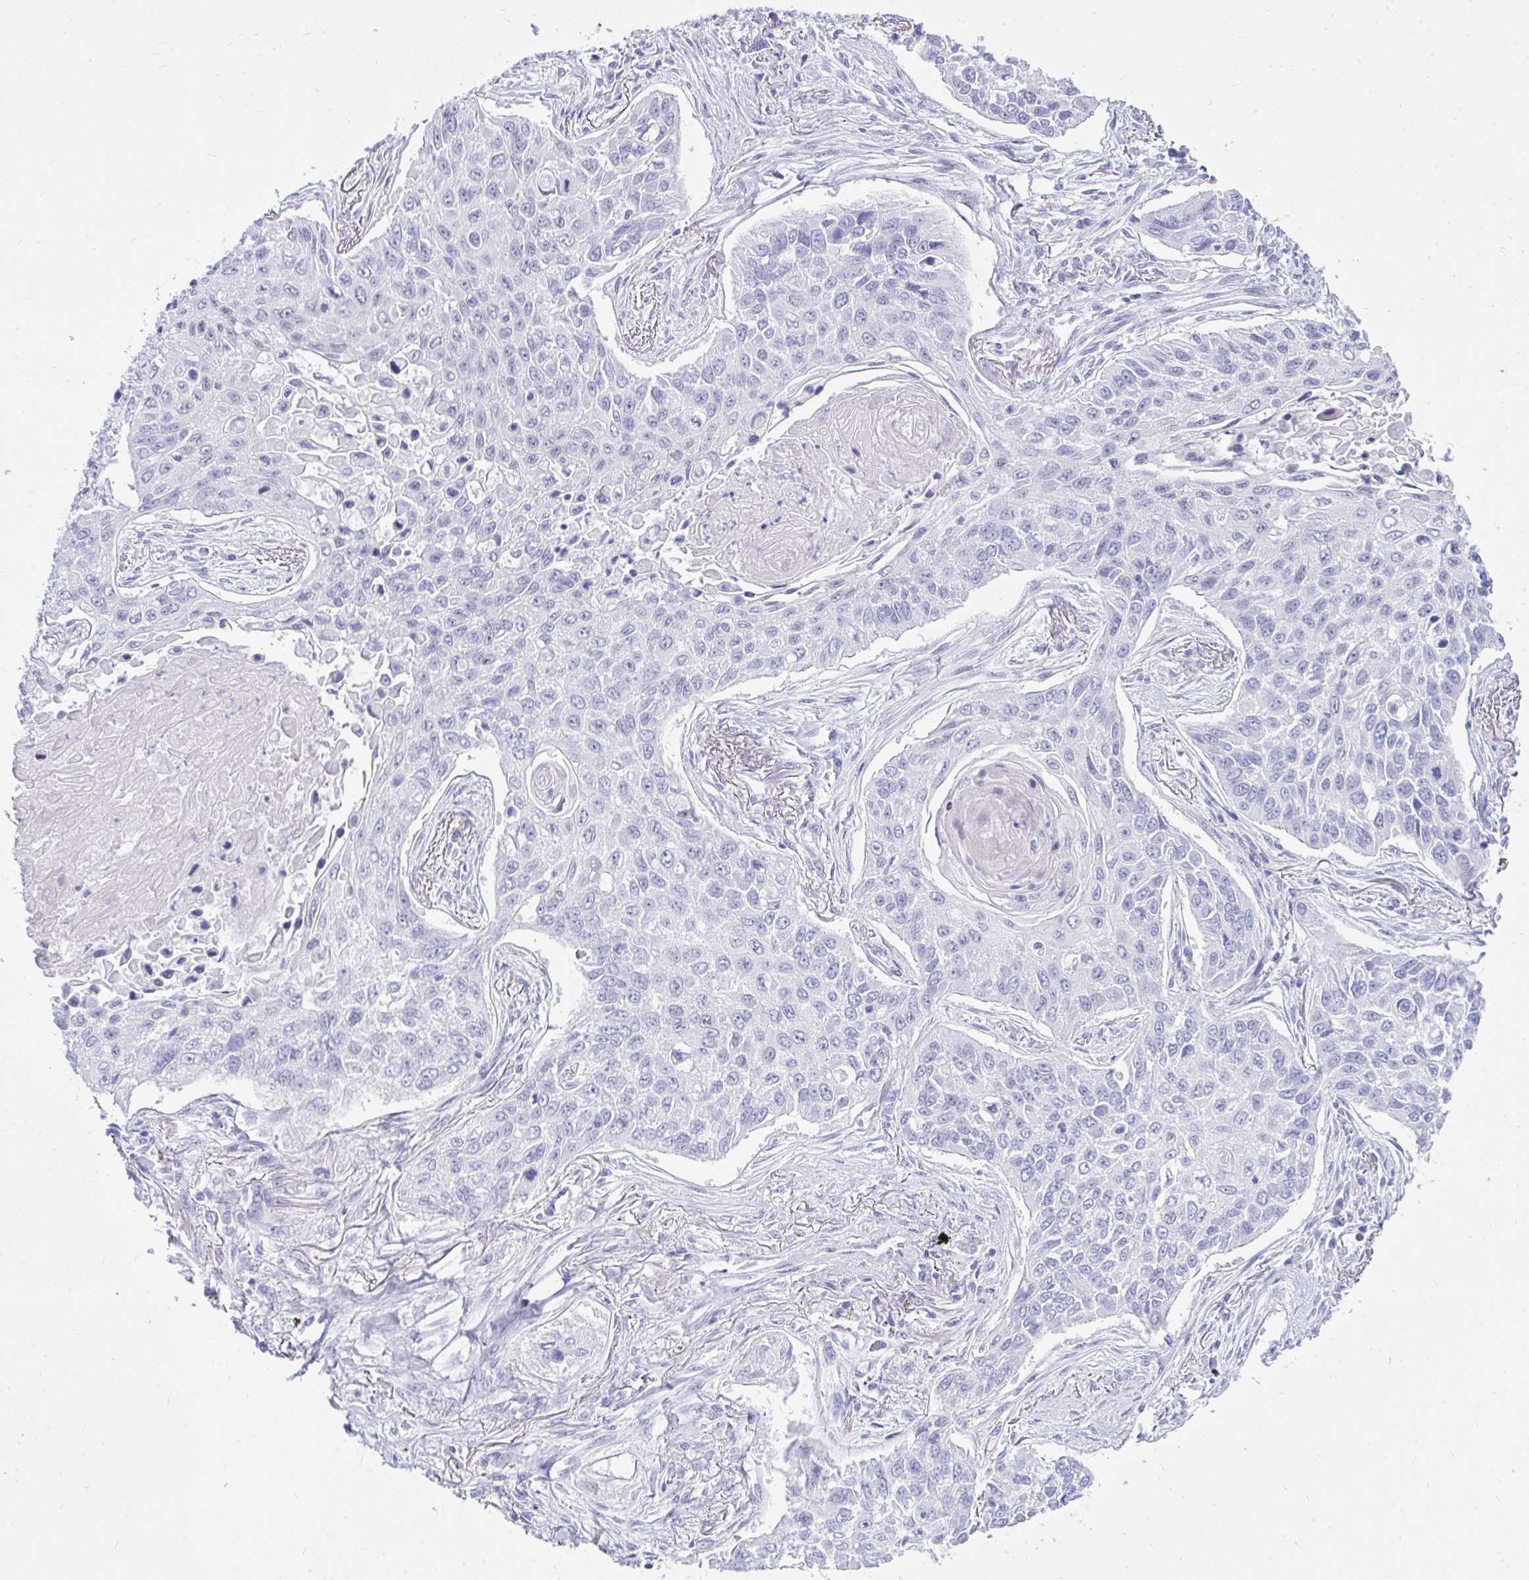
{"staining": {"intensity": "negative", "quantity": "none", "location": "none"}, "tissue": "lung cancer", "cell_type": "Tumor cells", "image_type": "cancer", "snomed": [{"axis": "morphology", "description": "Squamous cell carcinoma, NOS"}, {"axis": "topography", "description": "Lung"}], "caption": "This is an immunohistochemistry histopathology image of squamous cell carcinoma (lung). There is no positivity in tumor cells.", "gene": "OR5F1", "patient": {"sex": "male", "age": 75}}